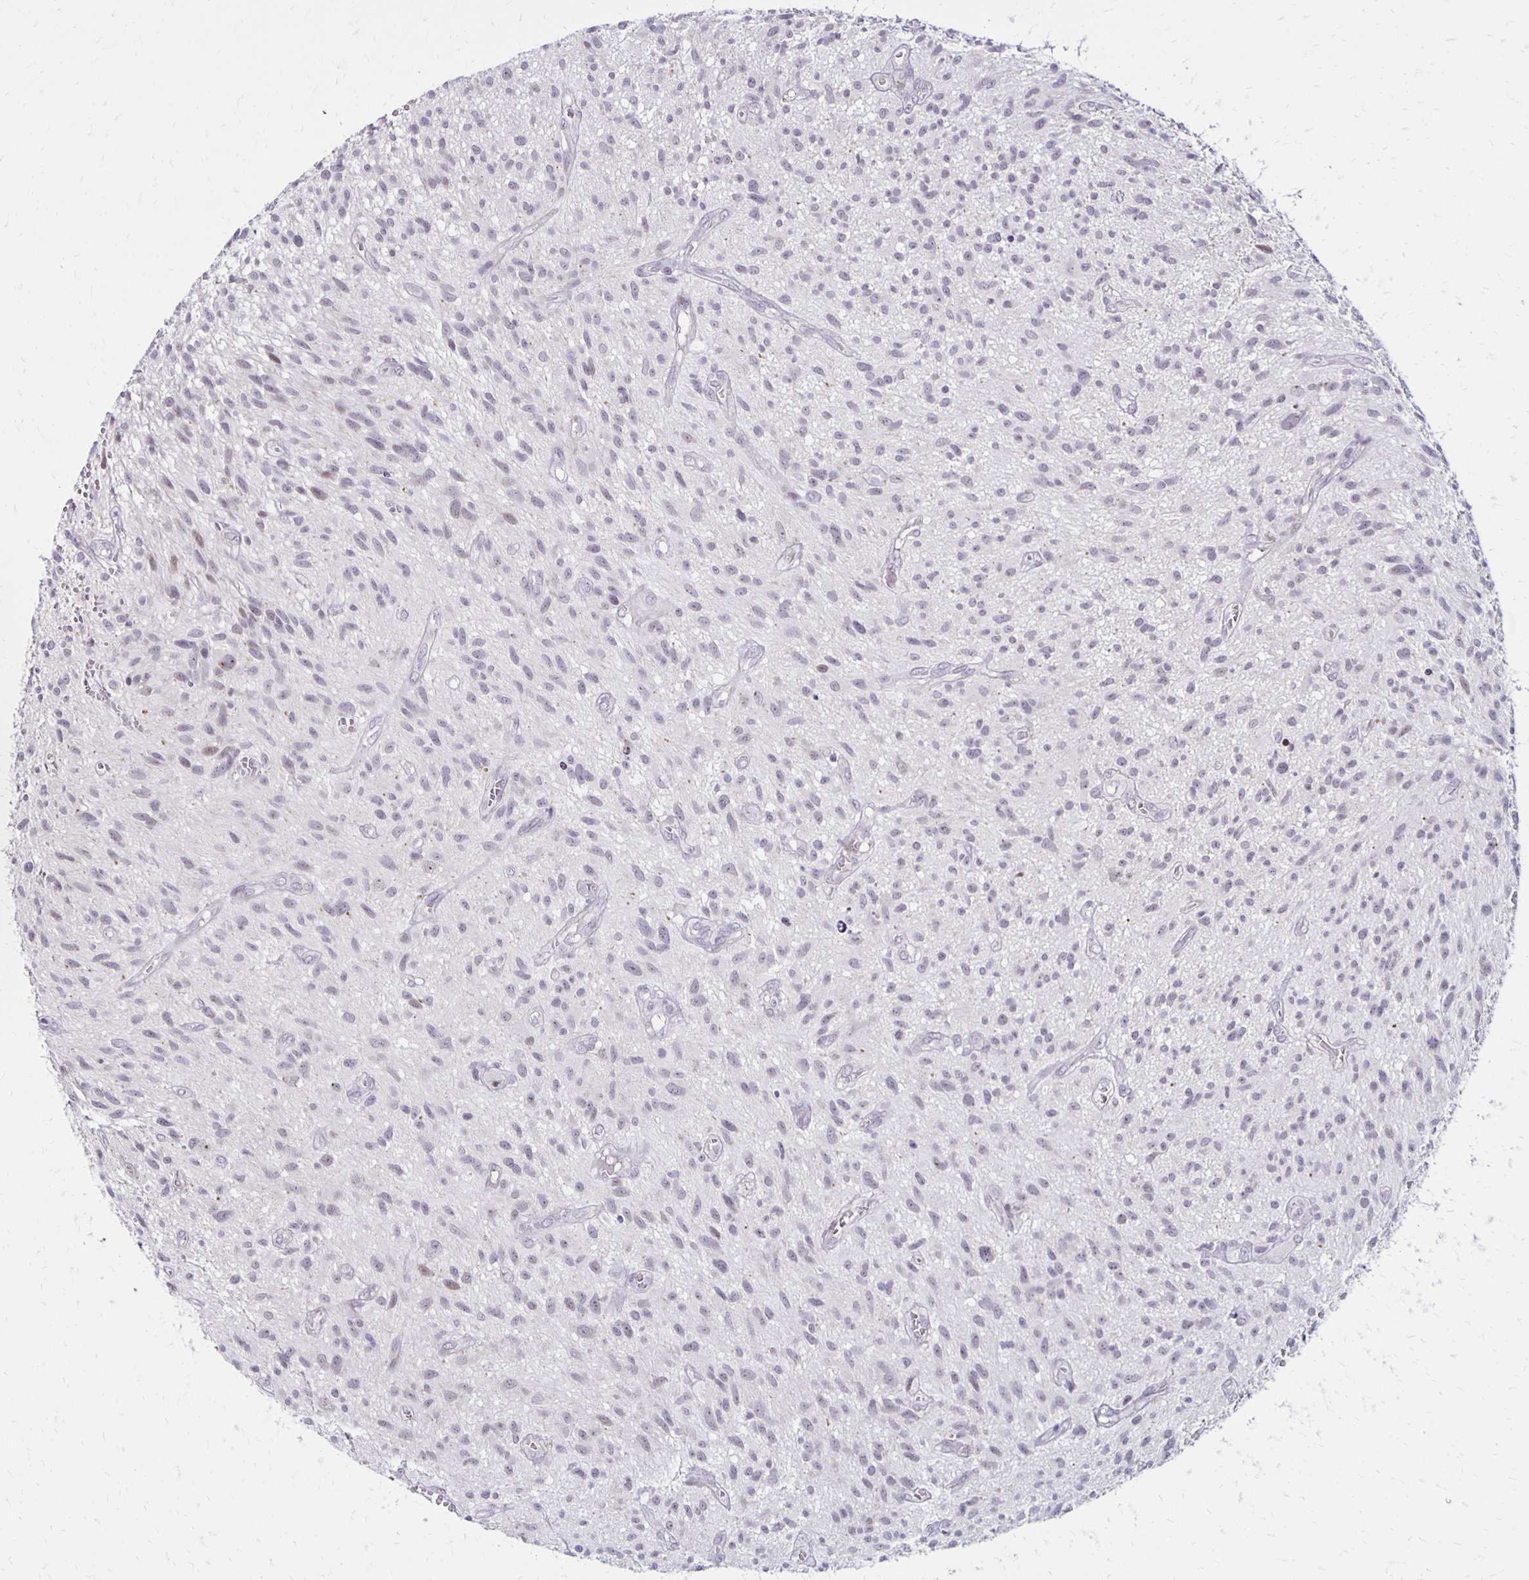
{"staining": {"intensity": "negative", "quantity": "none", "location": "none"}, "tissue": "glioma", "cell_type": "Tumor cells", "image_type": "cancer", "snomed": [{"axis": "morphology", "description": "Glioma, malignant, High grade"}, {"axis": "topography", "description": "Brain"}], "caption": "The micrograph exhibits no staining of tumor cells in malignant high-grade glioma.", "gene": "DAGLA", "patient": {"sex": "male", "age": 75}}